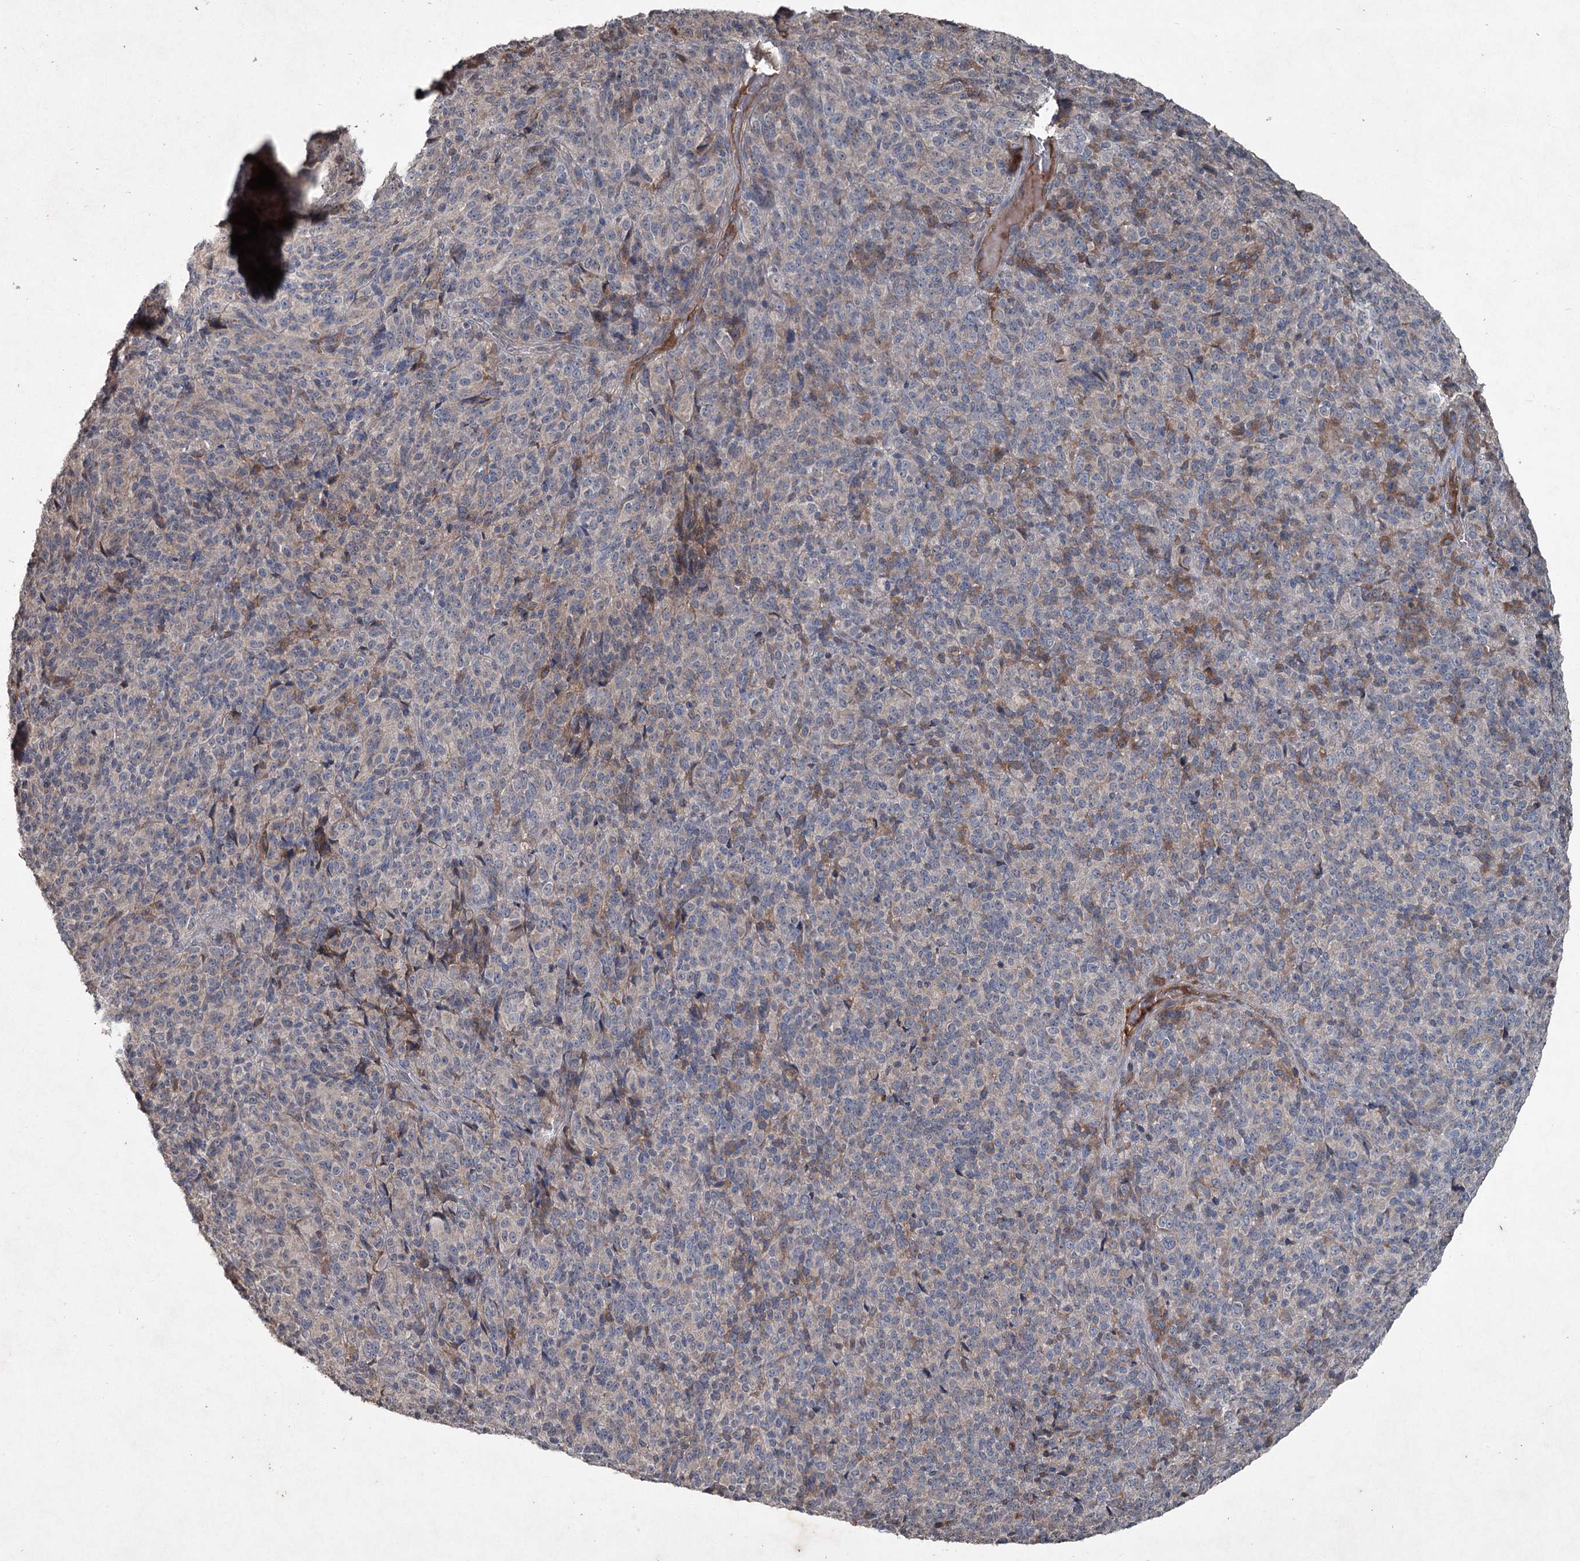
{"staining": {"intensity": "weak", "quantity": "<25%", "location": "cytoplasmic/membranous"}, "tissue": "melanoma", "cell_type": "Tumor cells", "image_type": "cancer", "snomed": [{"axis": "morphology", "description": "Malignant melanoma, Metastatic site"}, {"axis": "topography", "description": "Brain"}], "caption": "An image of human malignant melanoma (metastatic site) is negative for staining in tumor cells.", "gene": "PGLYRP2", "patient": {"sex": "female", "age": 56}}